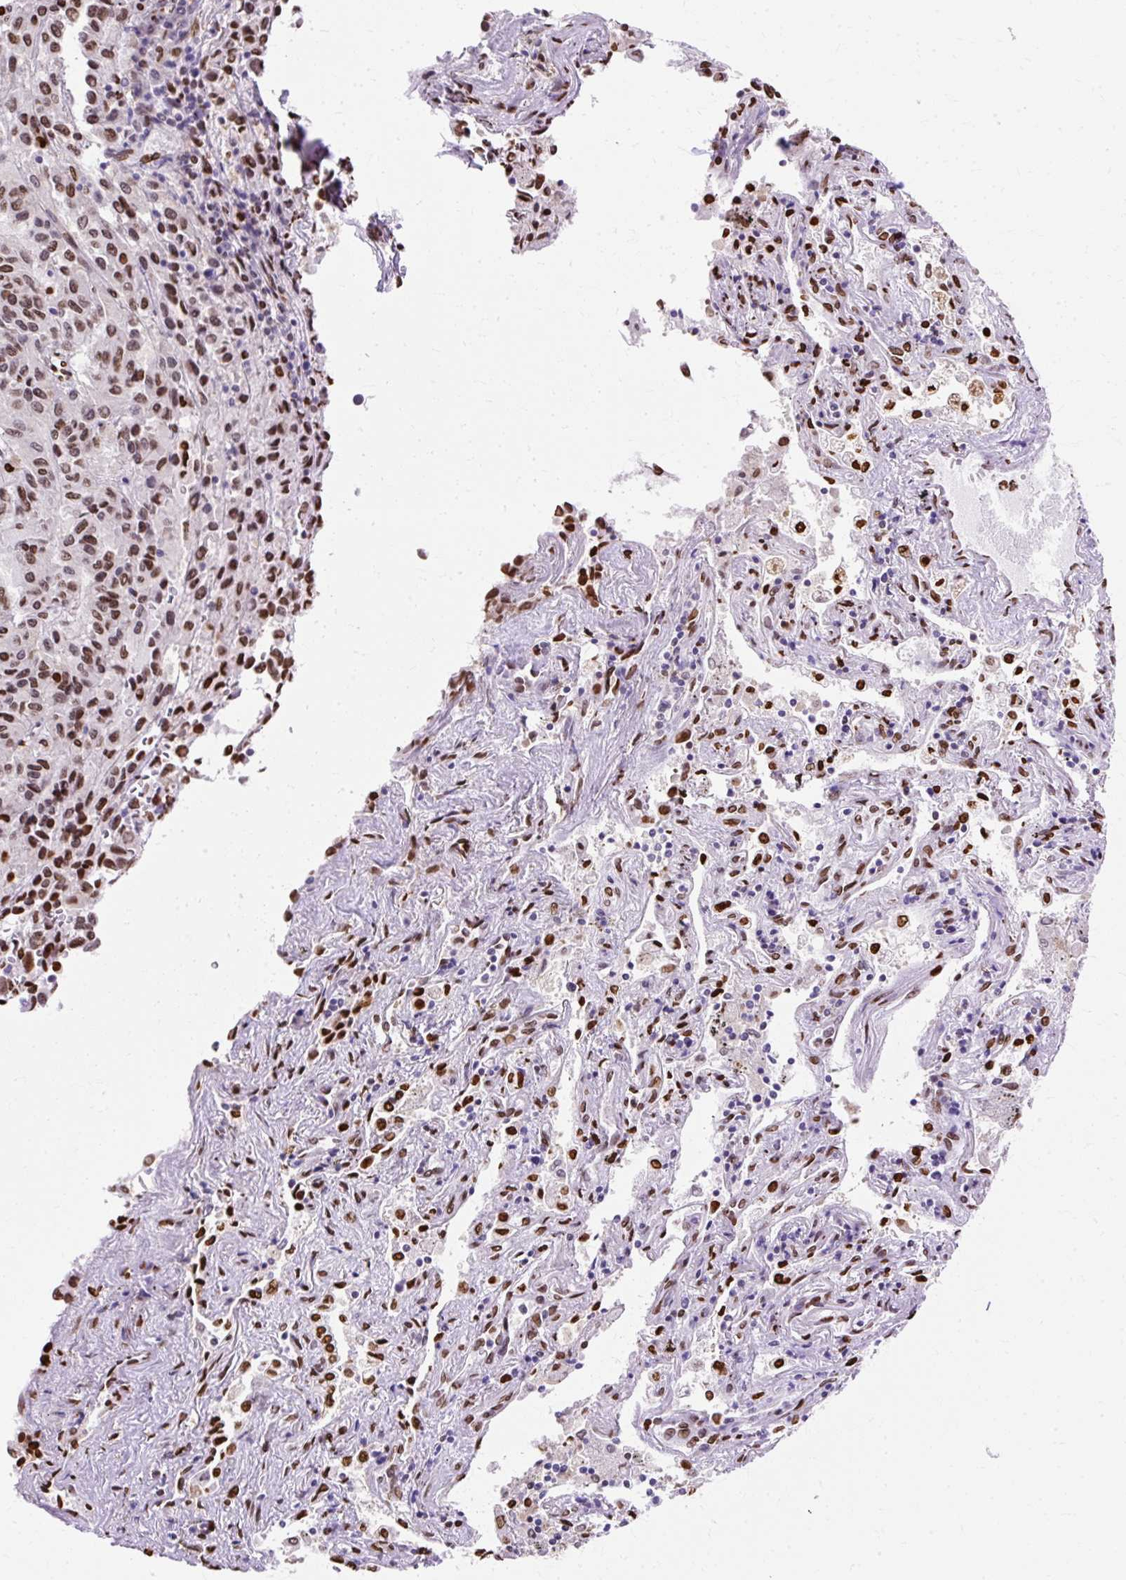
{"staining": {"intensity": "moderate", "quantity": ">75%", "location": "nuclear"}, "tissue": "melanoma", "cell_type": "Tumor cells", "image_type": "cancer", "snomed": [{"axis": "morphology", "description": "Malignant melanoma, Metastatic site"}, {"axis": "topography", "description": "Lung"}], "caption": "This is an image of immunohistochemistry (IHC) staining of malignant melanoma (metastatic site), which shows moderate expression in the nuclear of tumor cells.", "gene": "TMEM184C", "patient": {"sex": "male", "age": 64}}